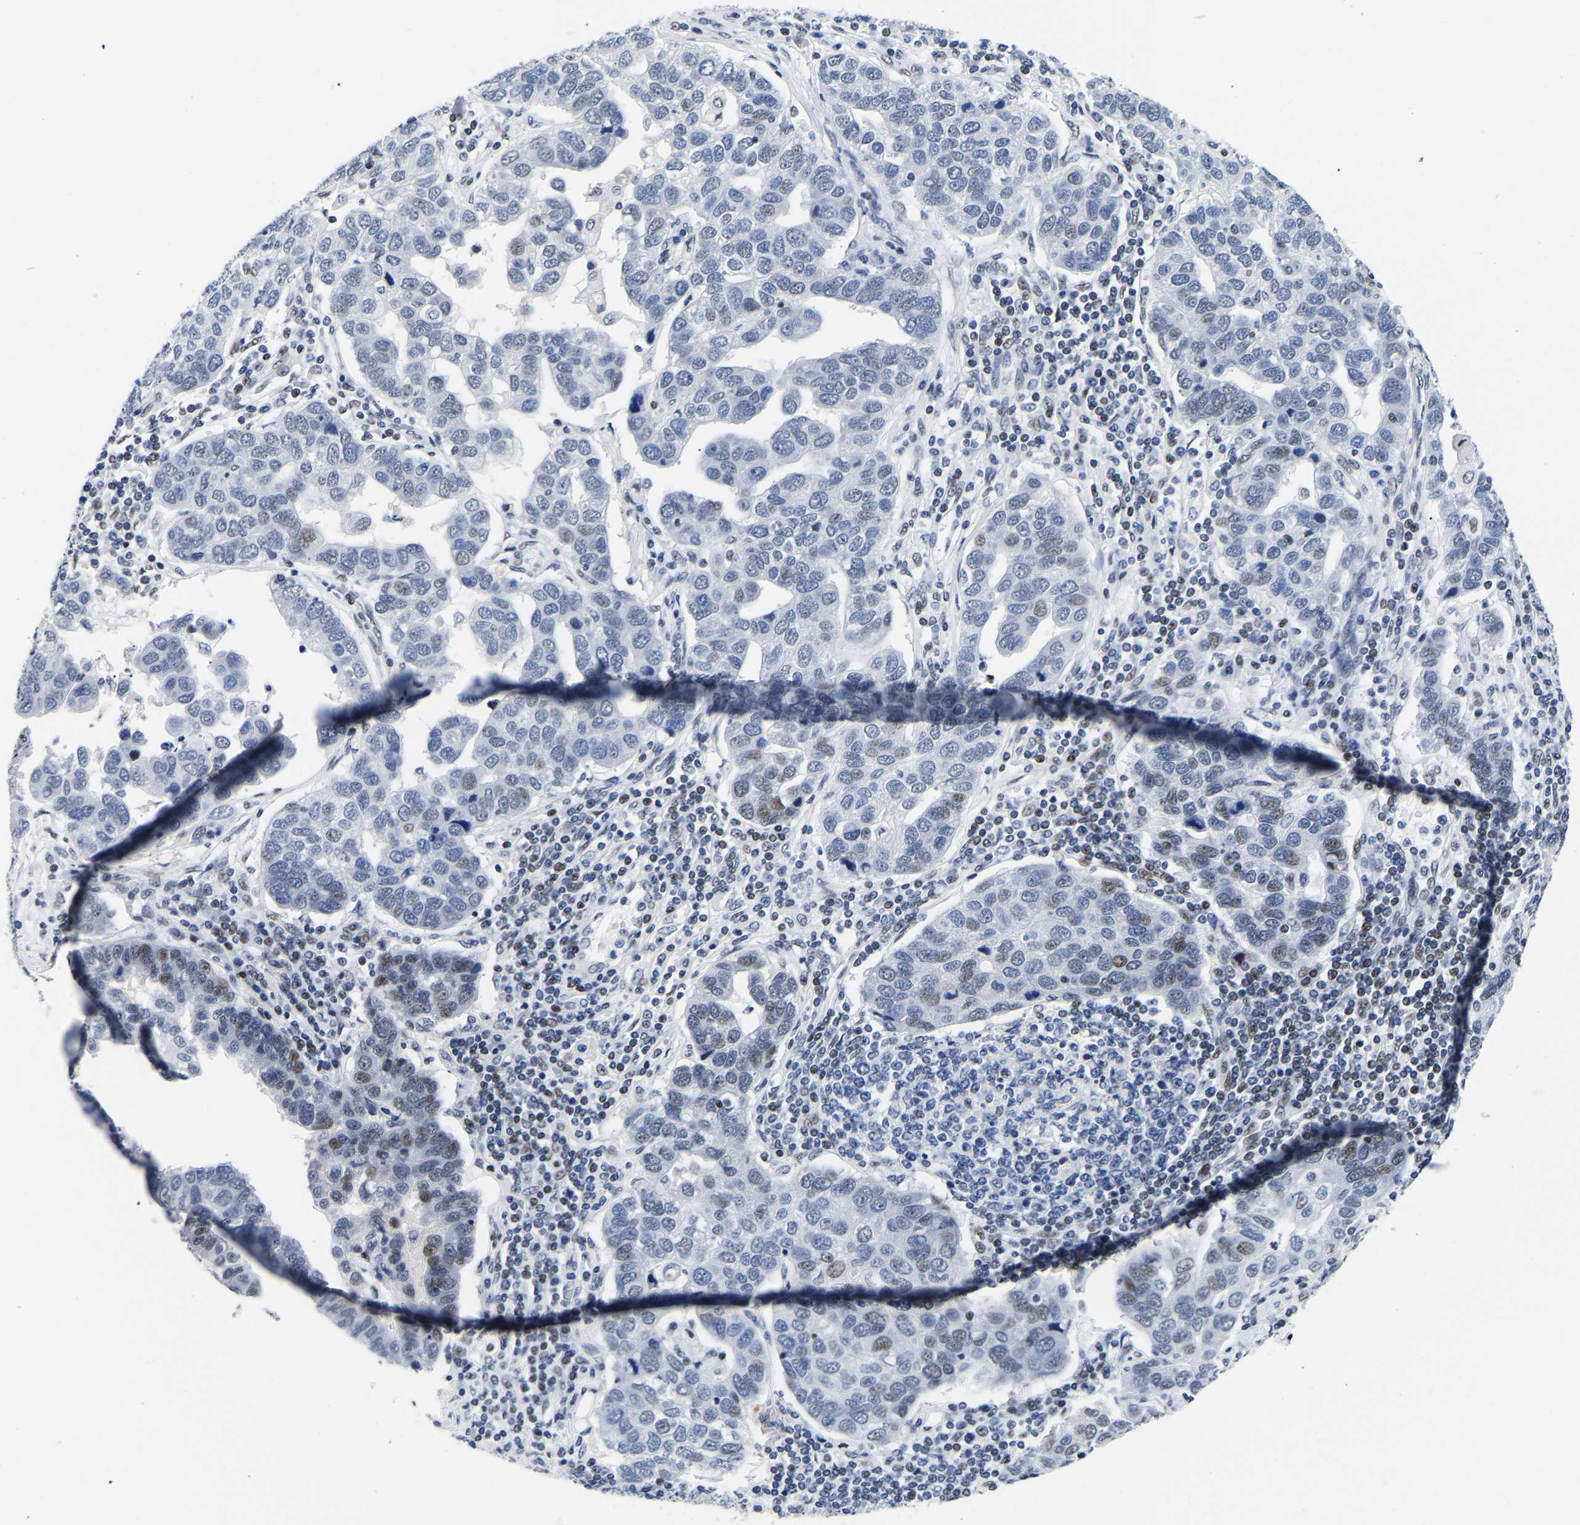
{"staining": {"intensity": "moderate", "quantity": "<25%", "location": "nuclear"}, "tissue": "pancreatic cancer", "cell_type": "Tumor cells", "image_type": "cancer", "snomed": [{"axis": "morphology", "description": "Adenocarcinoma, NOS"}, {"axis": "topography", "description": "Pancreas"}], "caption": "Adenocarcinoma (pancreatic) tissue displays moderate nuclear positivity in about <25% of tumor cells, visualized by immunohistochemistry.", "gene": "PTRHD1", "patient": {"sex": "female", "age": 61}}